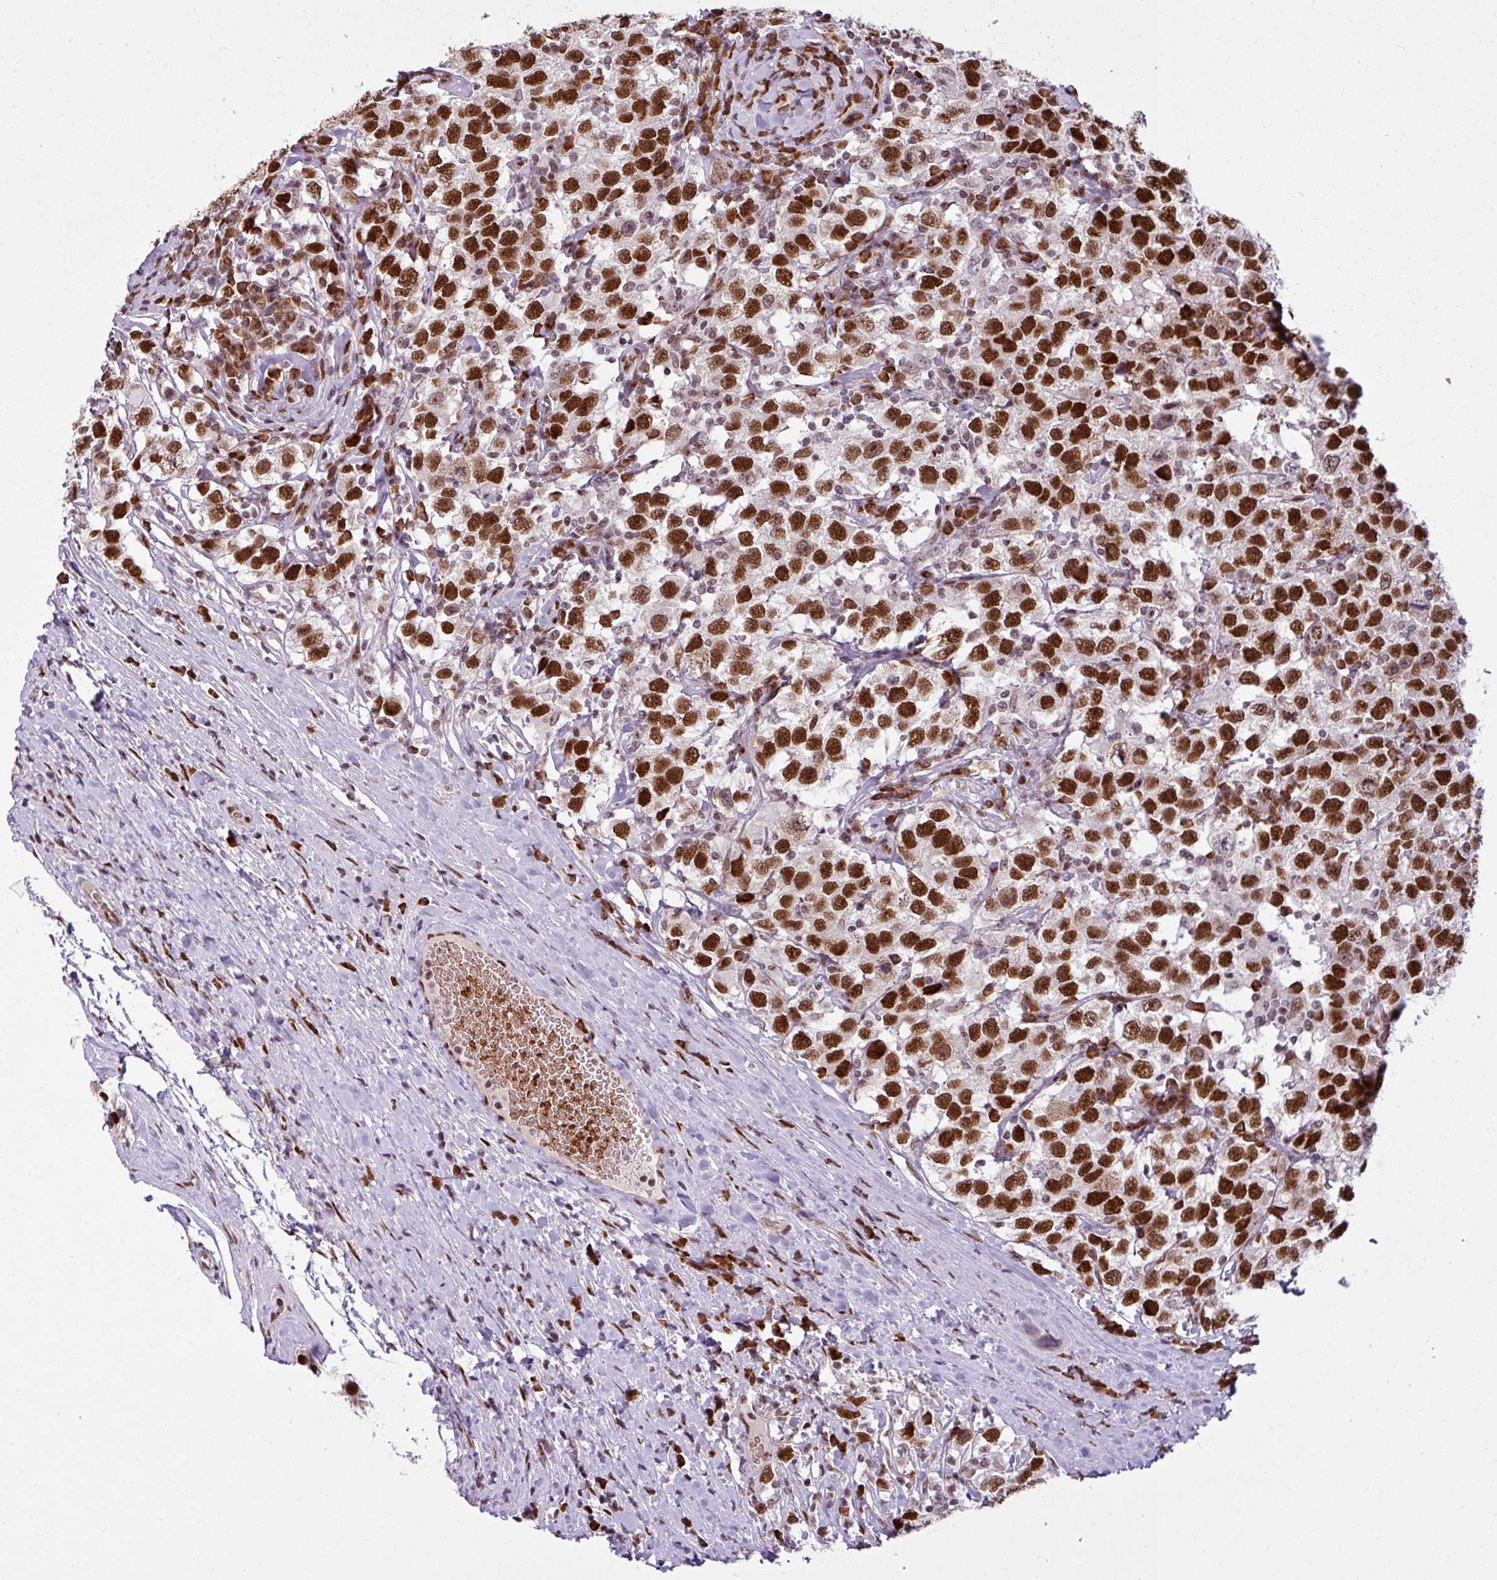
{"staining": {"intensity": "strong", "quantity": ">75%", "location": "nuclear"}, "tissue": "testis cancer", "cell_type": "Tumor cells", "image_type": "cancer", "snomed": [{"axis": "morphology", "description": "Seminoma, NOS"}, {"axis": "topography", "description": "Testis"}], "caption": "Brown immunohistochemical staining in human testis cancer reveals strong nuclear expression in about >75% of tumor cells.", "gene": "PRDM5", "patient": {"sex": "male", "age": 41}}